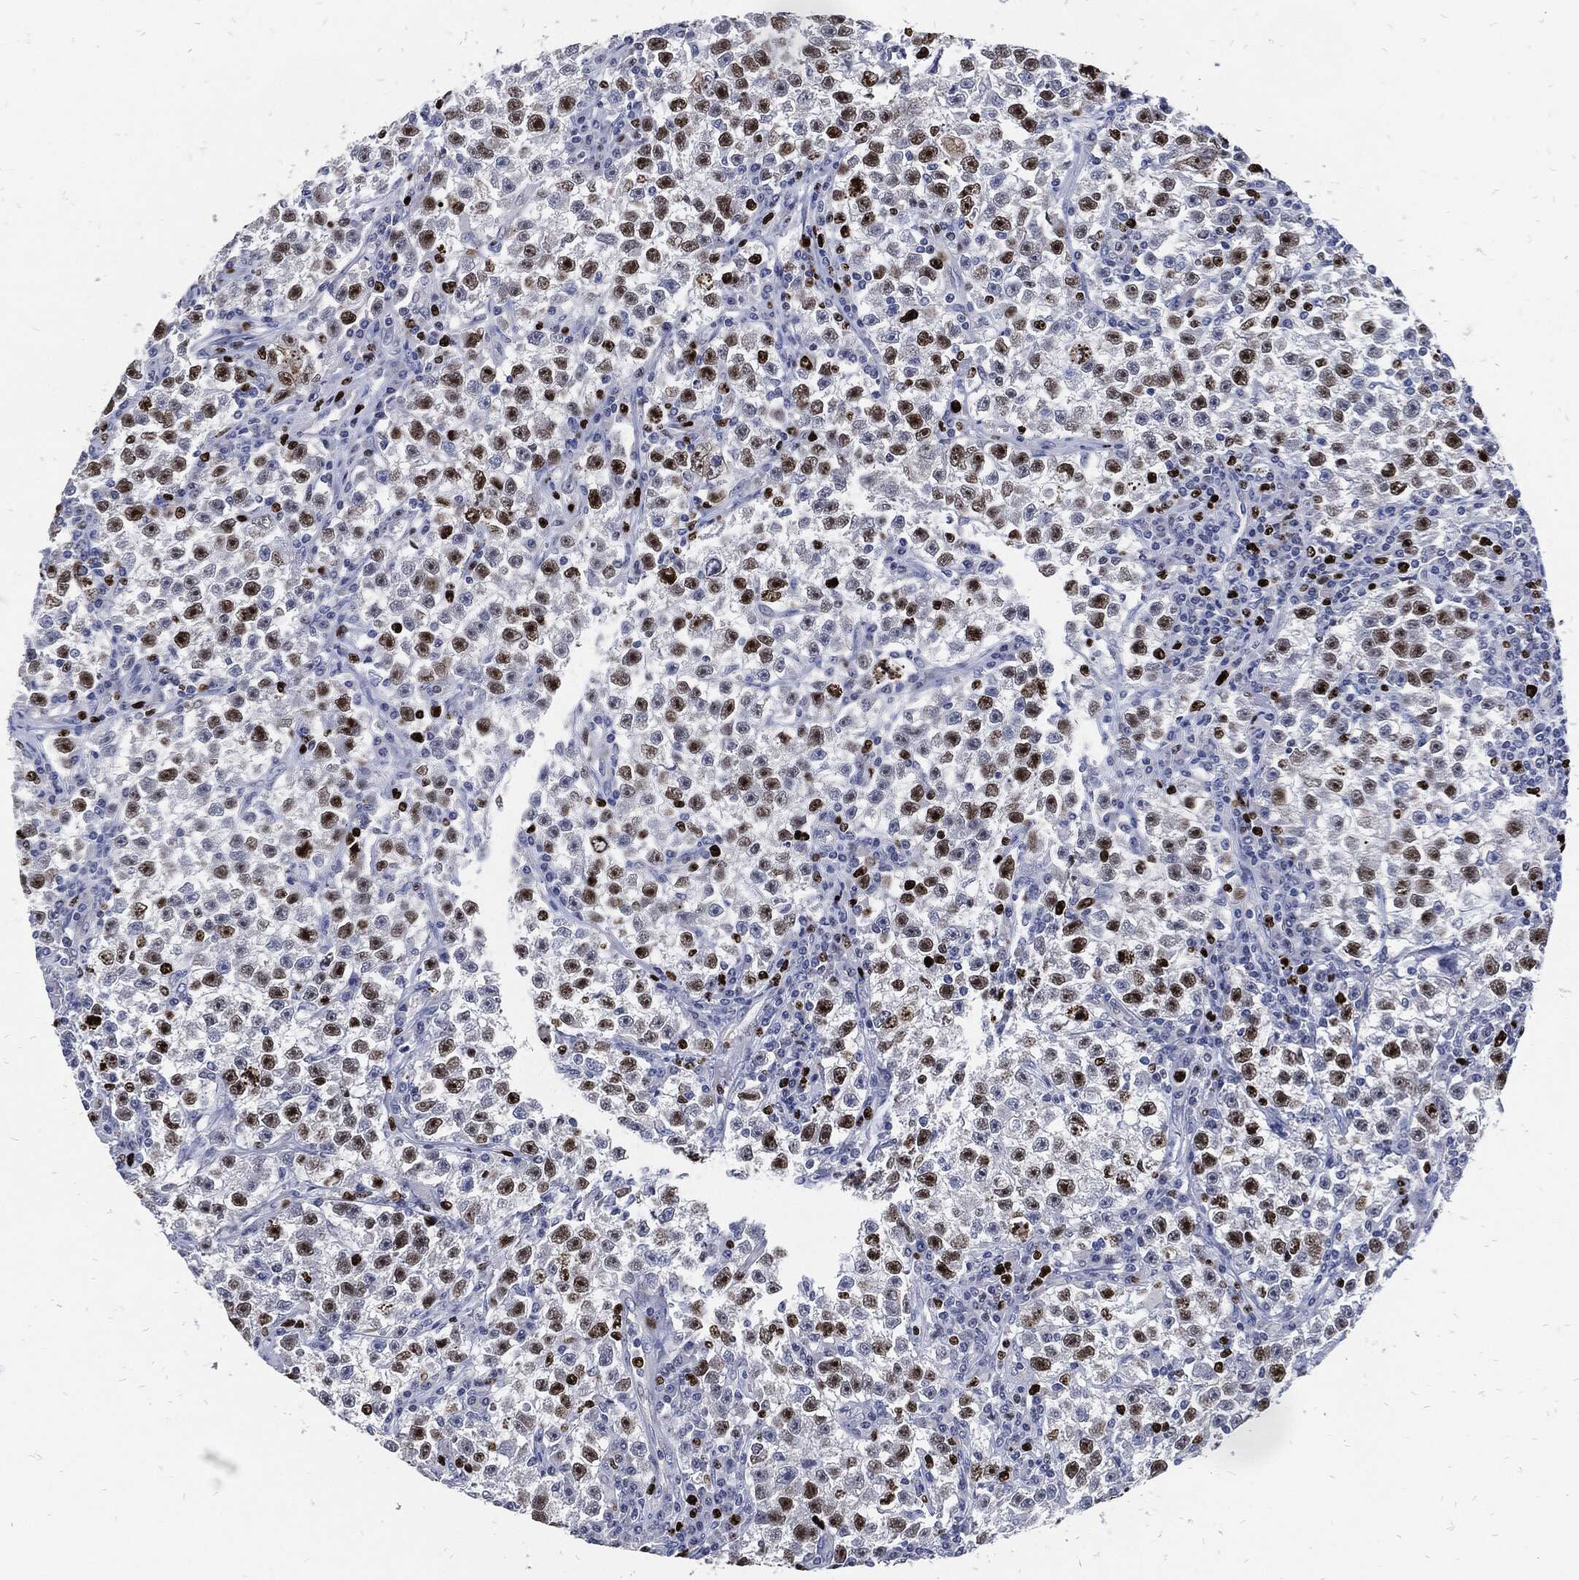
{"staining": {"intensity": "strong", "quantity": "<25%", "location": "nuclear"}, "tissue": "testis cancer", "cell_type": "Tumor cells", "image_type": "cancer", "snomed": [{"axis": "morphology", "description": "Seminoma, NOS"}, {"axis": "topography", "description": "Testis"}], "caption": "Strong nuclear staining is appreciated in approximately <25% of tumor cells in testis cancer (seminoma). Ihc stains the protein of interest in brown and the nuclei are stained blue.", "gene": "MKI67", "patient": {"sex": "male", "age": 22}}